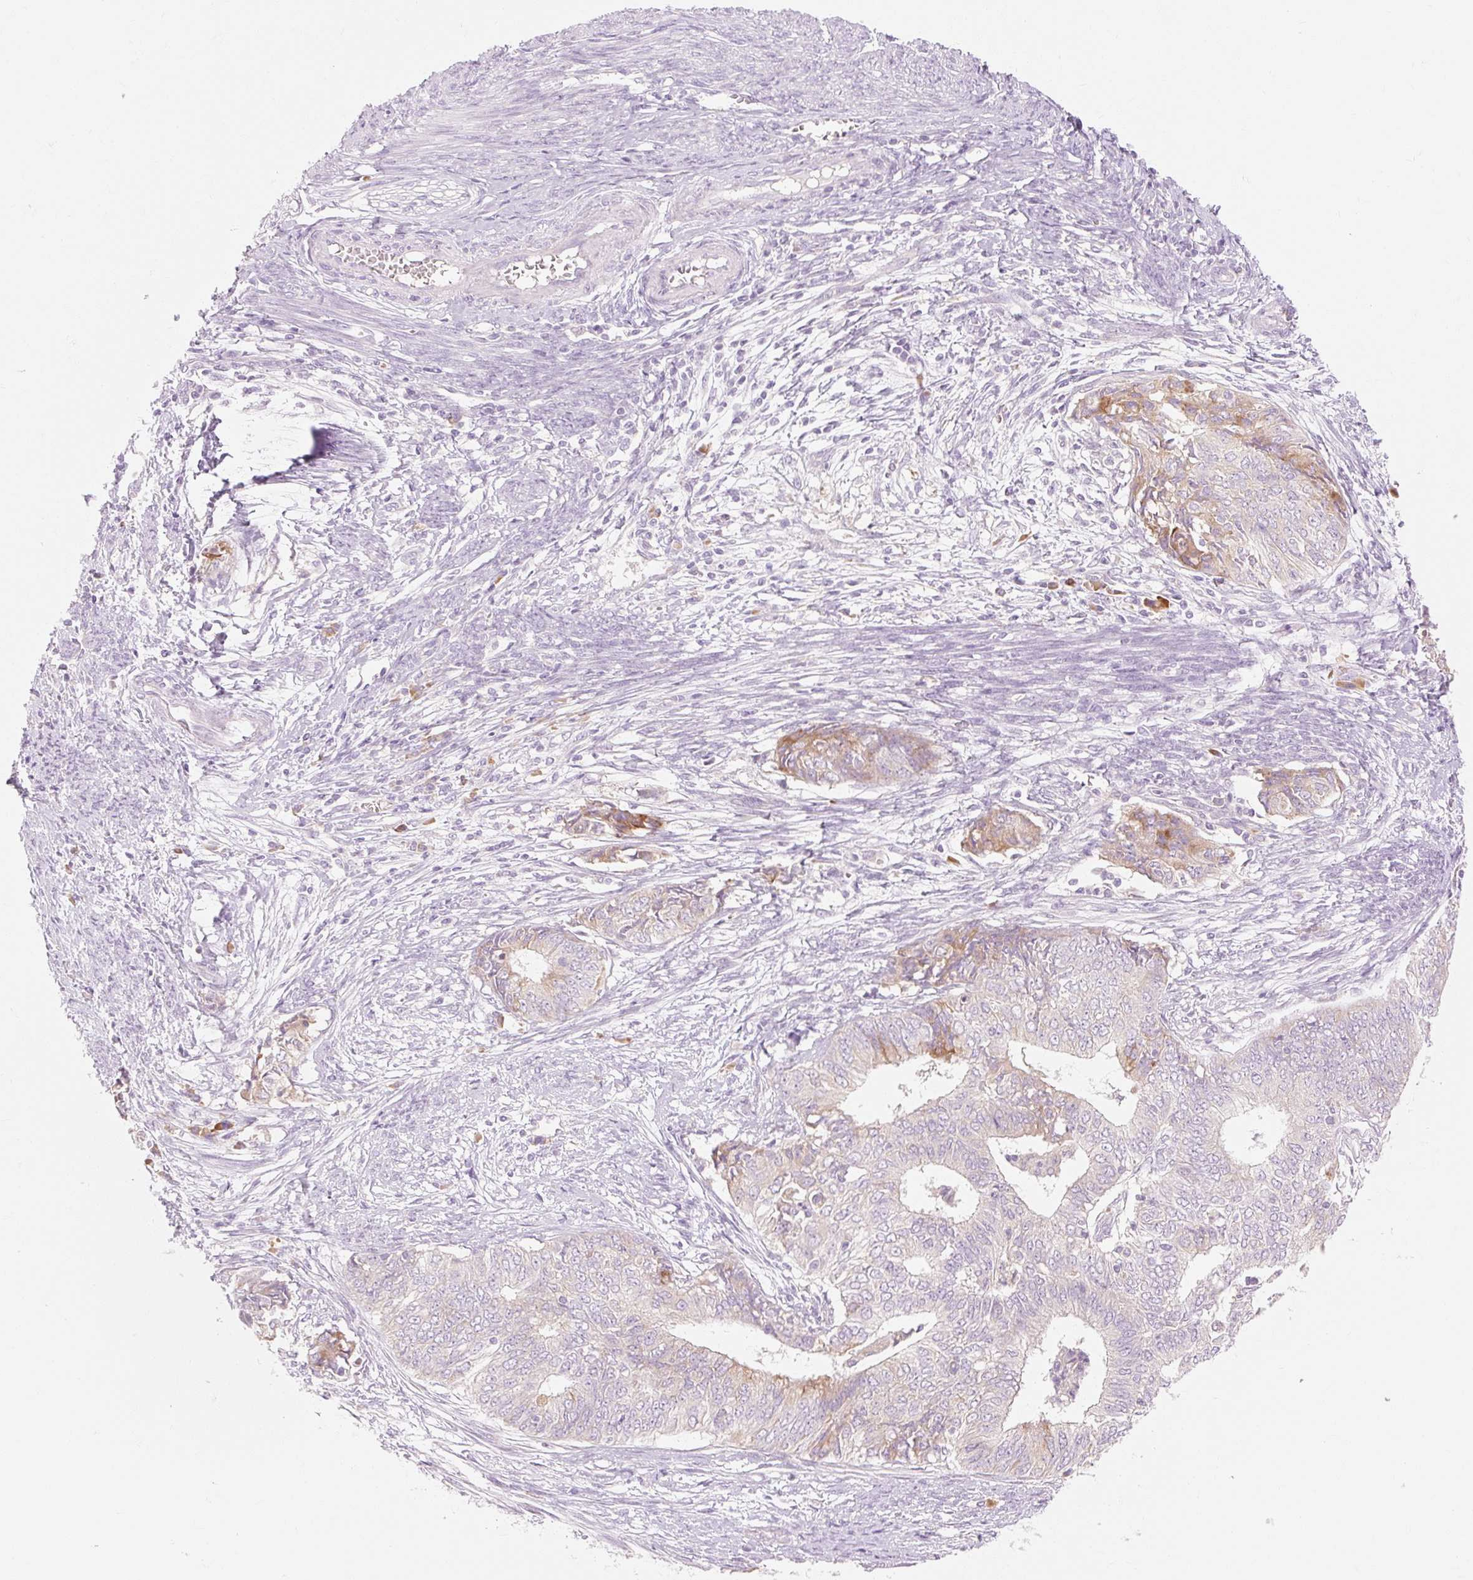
{"staining": {"intensity": "weak", "quantity": "<25%", "location": "cytoplasmic/membranous"}, "tissue": "endometrial cancer", "cell_type": "Tumor cells", "image_type": "cancer", "snomed": [{"axis": "morphology", "description": "Adenocarcinoma, NOS"}, {"axis": "topography", "description": "Endometrium"}], "caption": "This photomicrograph is of endometrial cancer stained with immunohistochemistry to label a protein in brown with the nuclei are counter-stained blue. There is no positivity in tumor cells.", "gene": "MYO1D", "patient": {"sex": "female", "age": 62}}